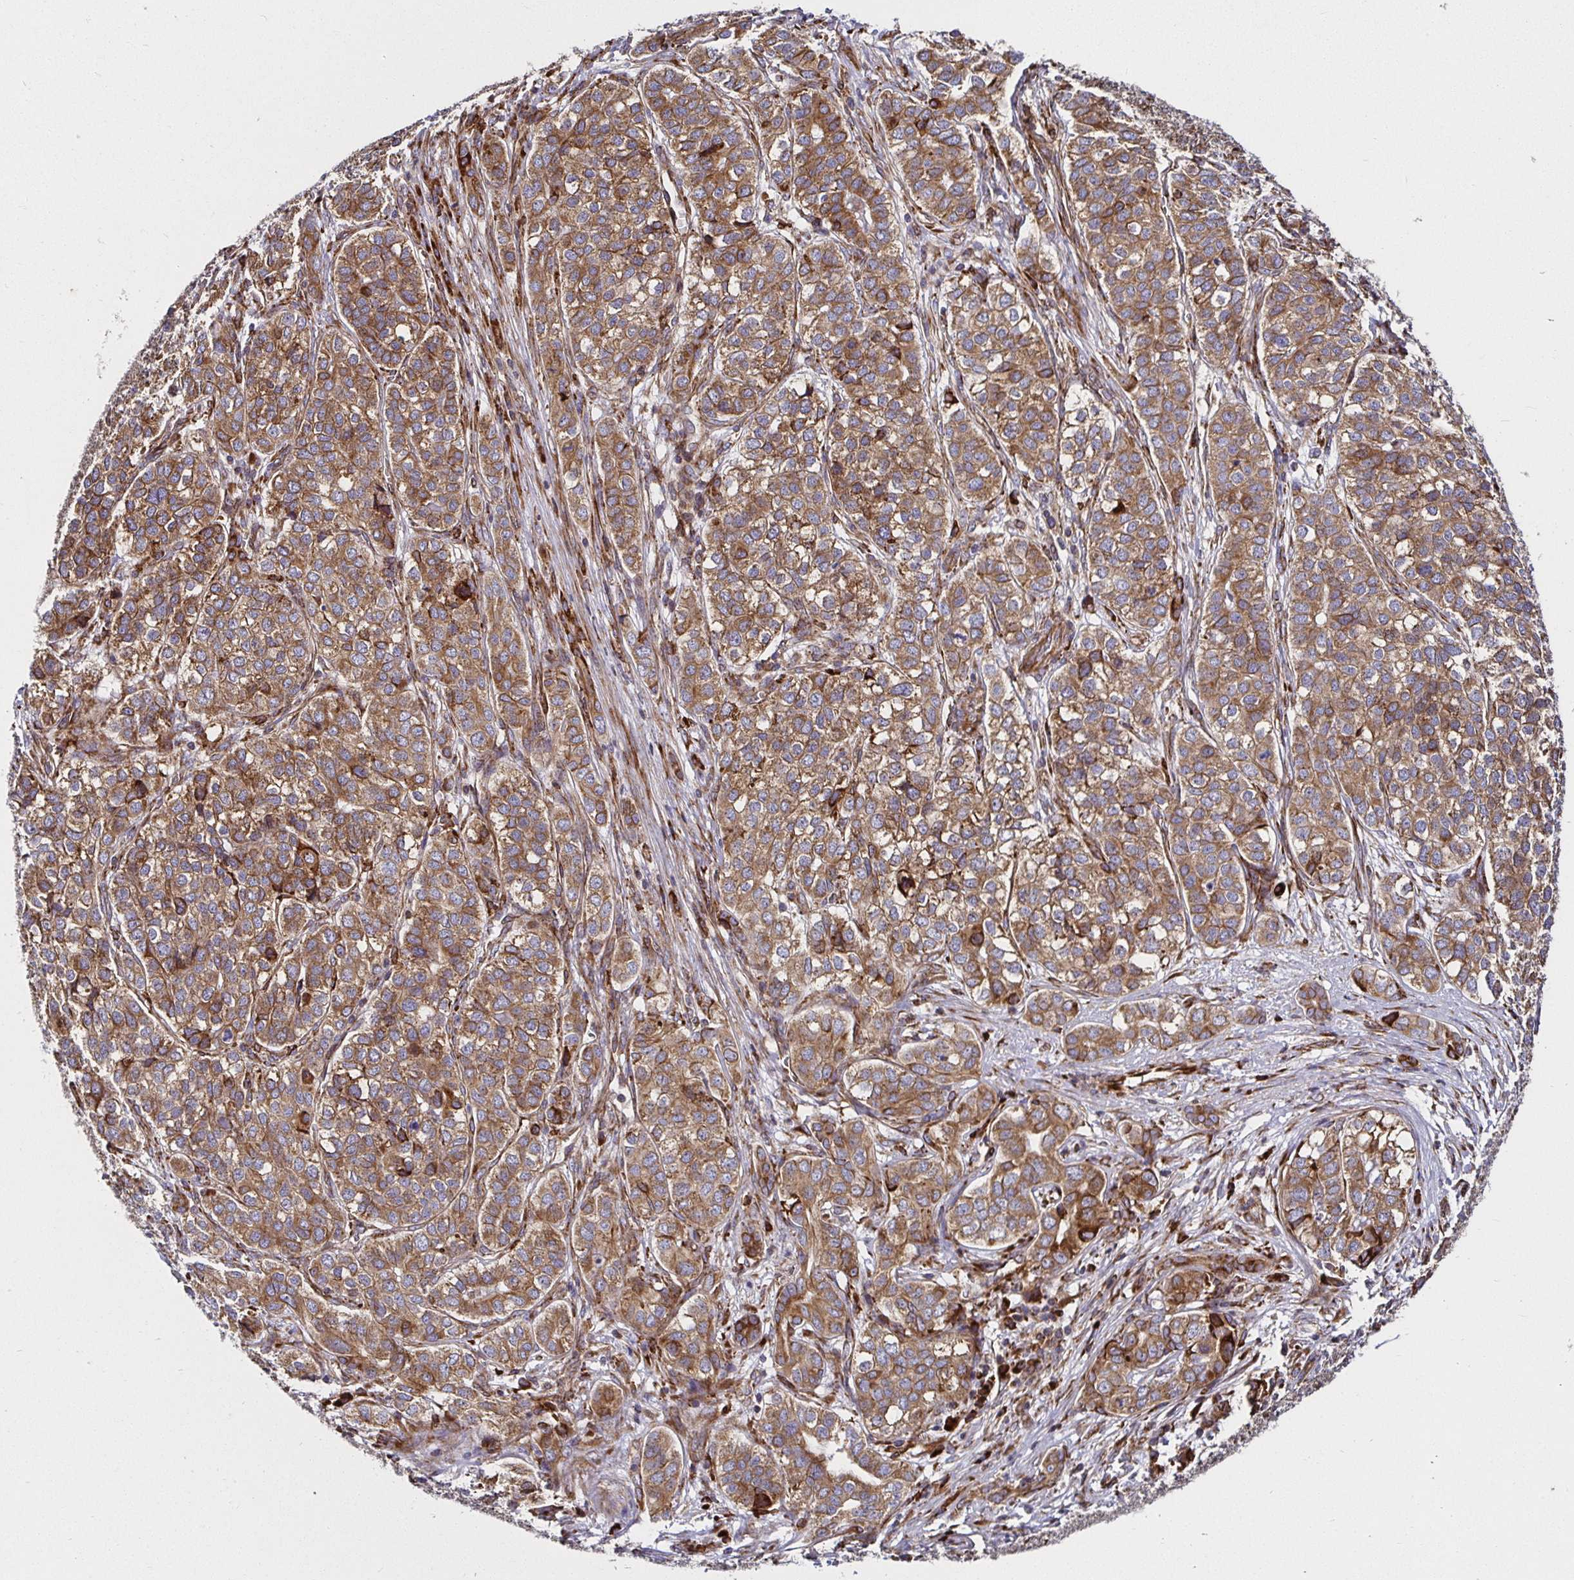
{"staining": {"intensity": "moderate", "quantity": ">75%", "location": "cytoplasmic/membranous"}, "tissue": "liver cancer", "cell_type": "Tumor cells", "image_type": "cancer", "snomed": [{"axis": "morphology", "description": "Cholangiocarcinoma"}, {"axis": "topography", "description": "Liver"}], "caption": "Liver cholangiocarcinoma tissue demonstrates moderate cytoplasmic/membranous positivity in approximately >75% of tumor cells (IHC, brightfield microscopy, high magnification).", "gene": "SMYD3", "patient": {"sex": "male", "age": 56}}